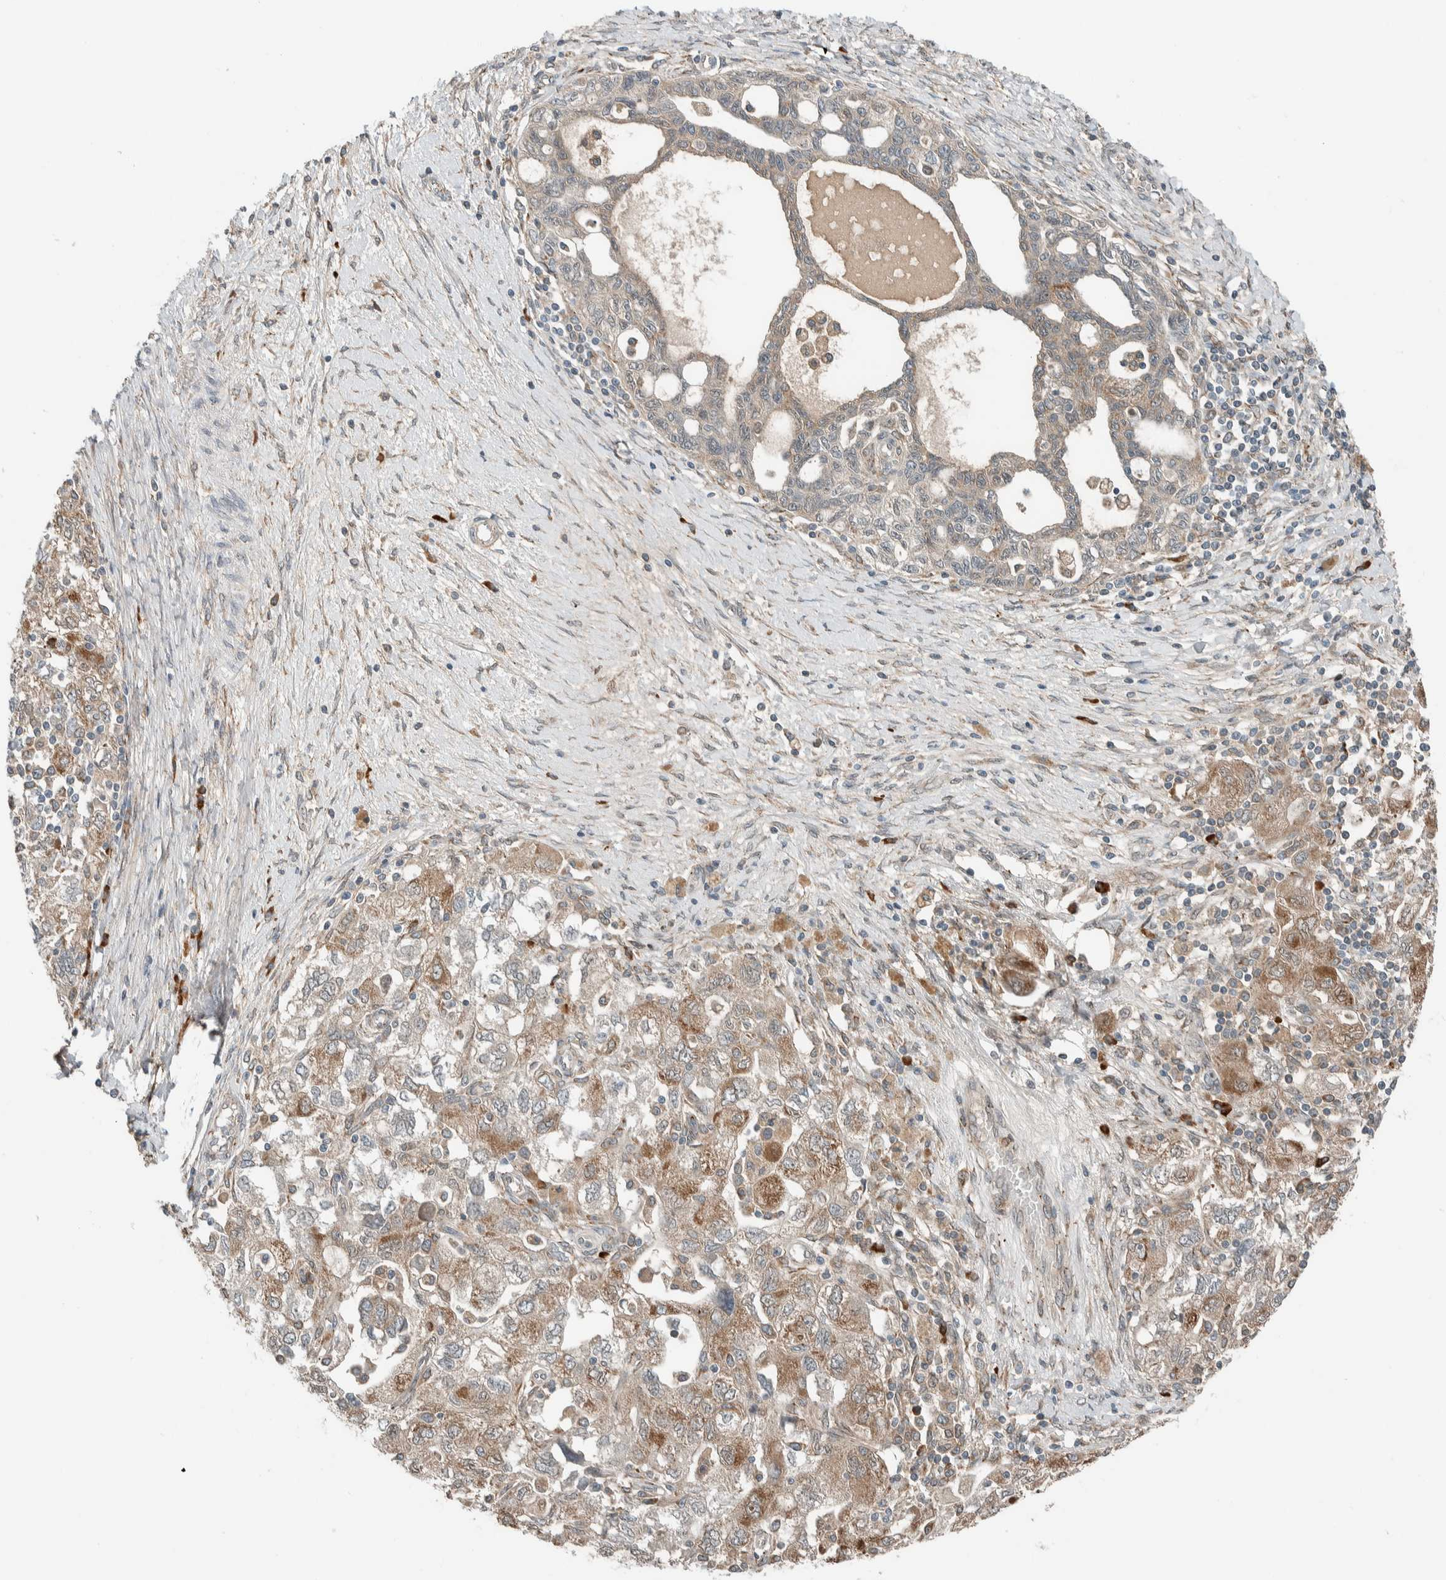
{"staining": {"intensity": "moderate", "quantity": ">75%", "location": "cytoplasmic/membranous"}, "tissue": "ovarian cancer", "cell_type": "Tumor cells", "image_type": "cancer", "snomed": [{"axis": "morphology", "description": "Carcinoma, NOS"}, {"axis": "morphology", "description": "Cystadenocarcinoma, serous, NOS"}, {"axis": "topography", "description": "Ovary"}], "caption": "Tumor cells reveal moderate cytoplasmic/membranous expression in about >75% of cells in ovarian cancer (carcinoma). (brown staining indicates protein expression, while blue staining denotes nuclei).", "gene": "CTBP2", "patient": {"sex": "female", "age": 69}}